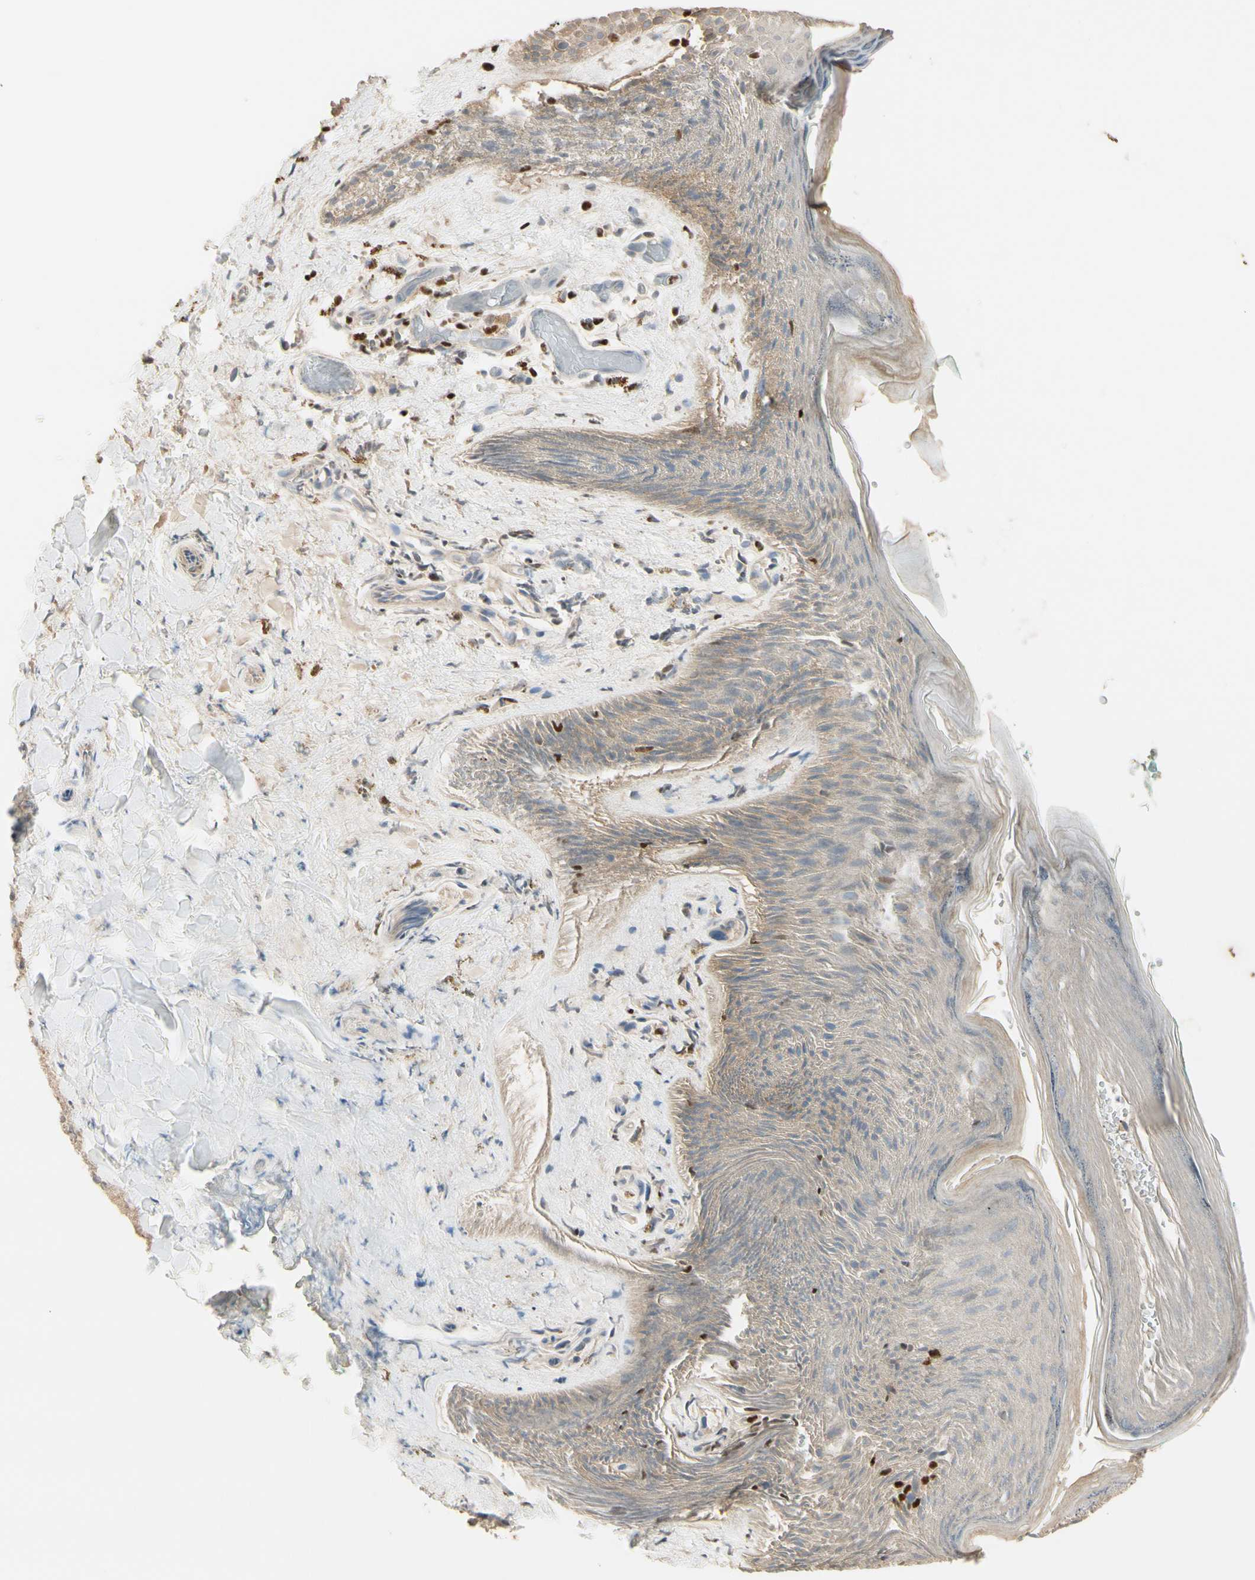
{"staining": {"intensity": "weak", "quantity": ">75%", "location": "cytoplasmic/membranous"}, "tissue": "skin", "cell_type": "Epidermal cells", "image_type": "normal", "snomed": [{"axis": "morphology", "description": "Normal tissue, NOS"}, {"axis": "topography", "description": "Anal"}], "caption": "This histopathology image shows immunohistochemistry staining of benign human skin, with low weak cytoplasmic/membranous positivity in about >75% of epidermal cells.", "gene": "NFYA", "patient": {"sex": "male", "age": 74}}